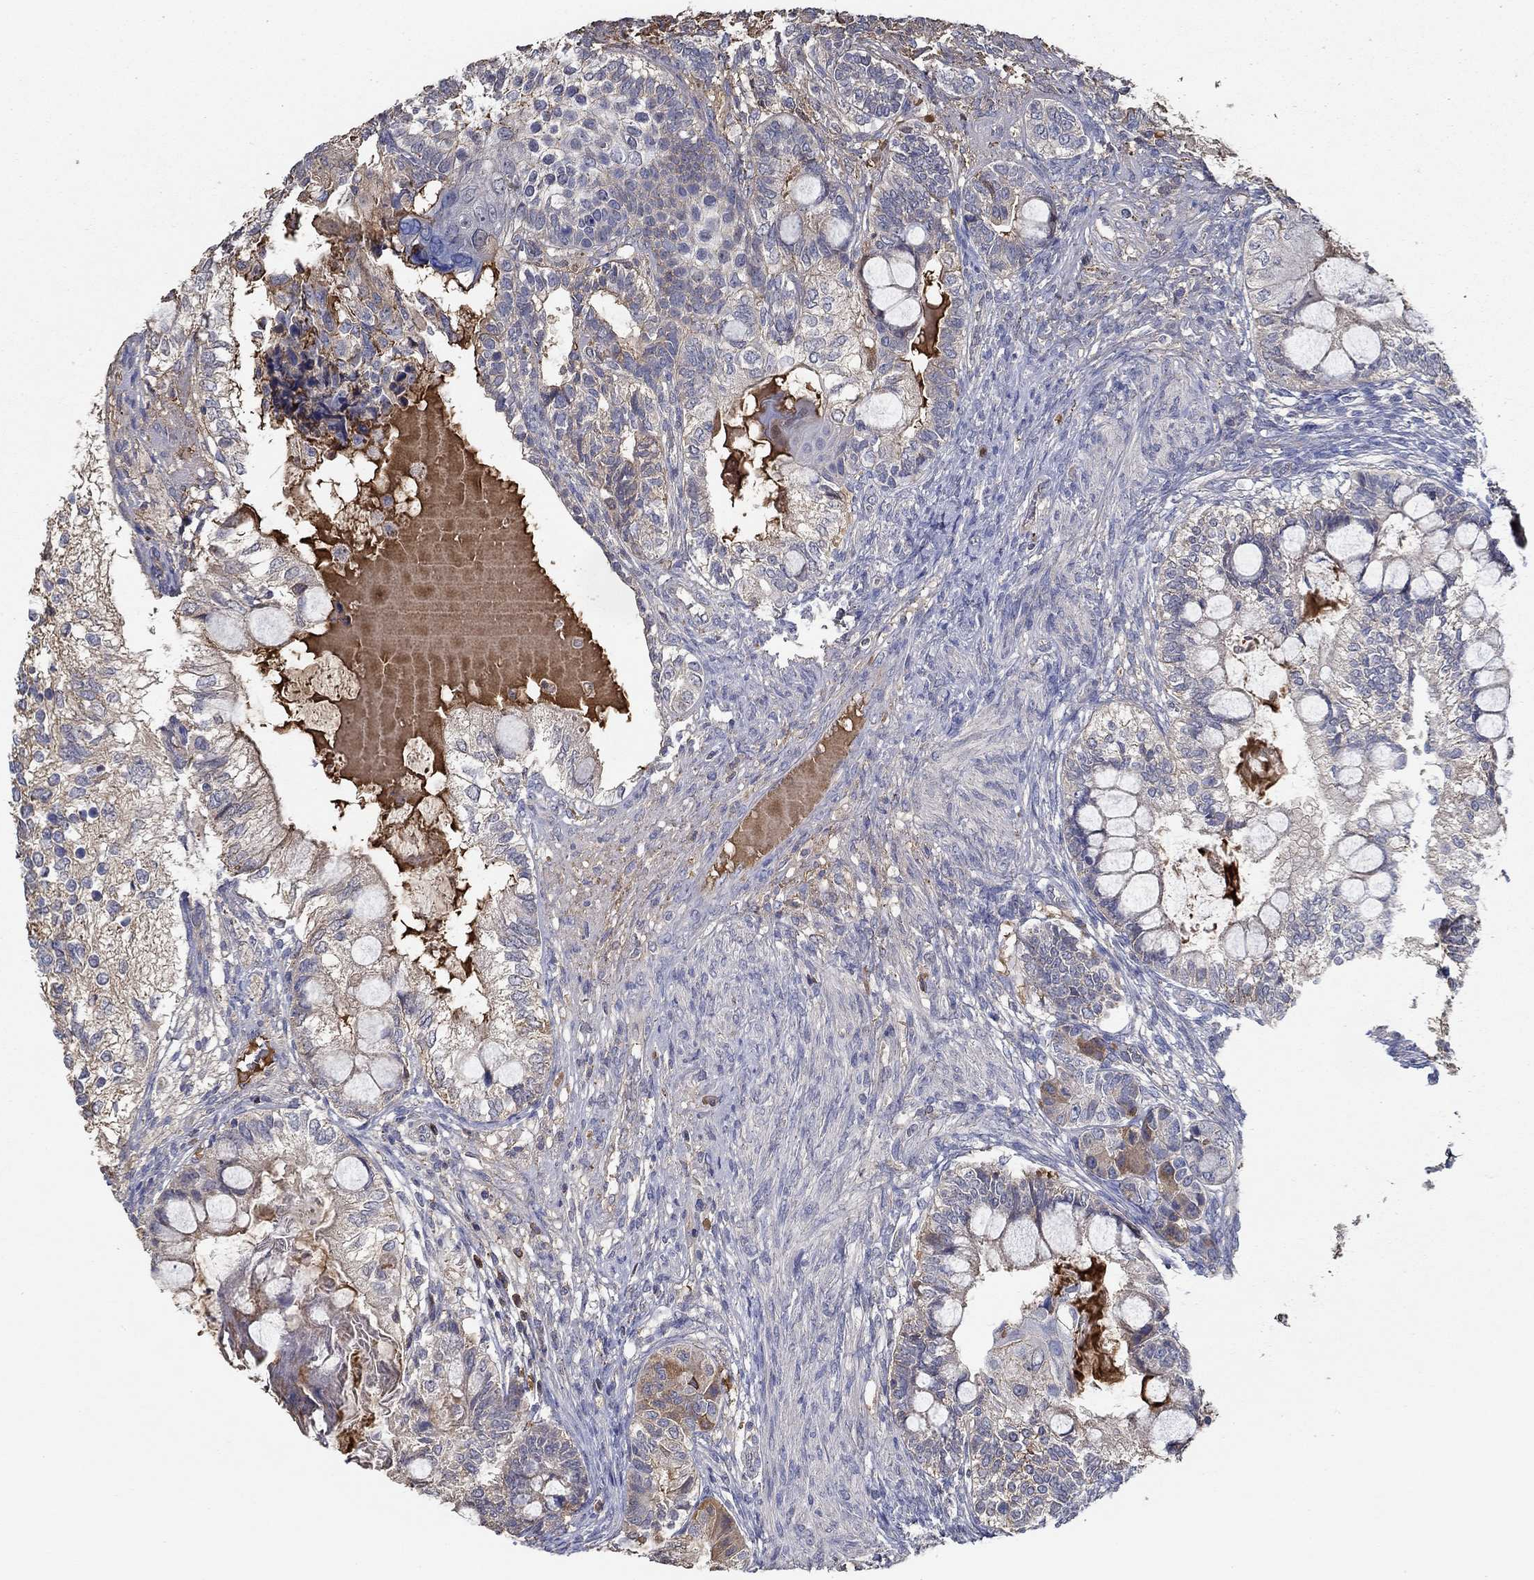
{"staining": {"intensity": "negative", "quantity": "none", "location": "none"}, "tissue": "testis cancer", "cell_type": "Tumor cells", "image_type": "cancer", "snomed": [{"axis": "morphology", "description": "Seminoma, NOS"}, {"axis": "morphology", "description": "Carcinoma, Embryonal, NOS"}, {"axis": "topography", "description": "Testis"}], "caption": "Histopathology image shows no significant protein staining in tumor cells of embryonal carcinoma (testis). (DAB immunohistochemistry visualized using brightfield microscopy, high magnification).", "gene": "IL10", "patient": {"sex": "male", "age": 41}}